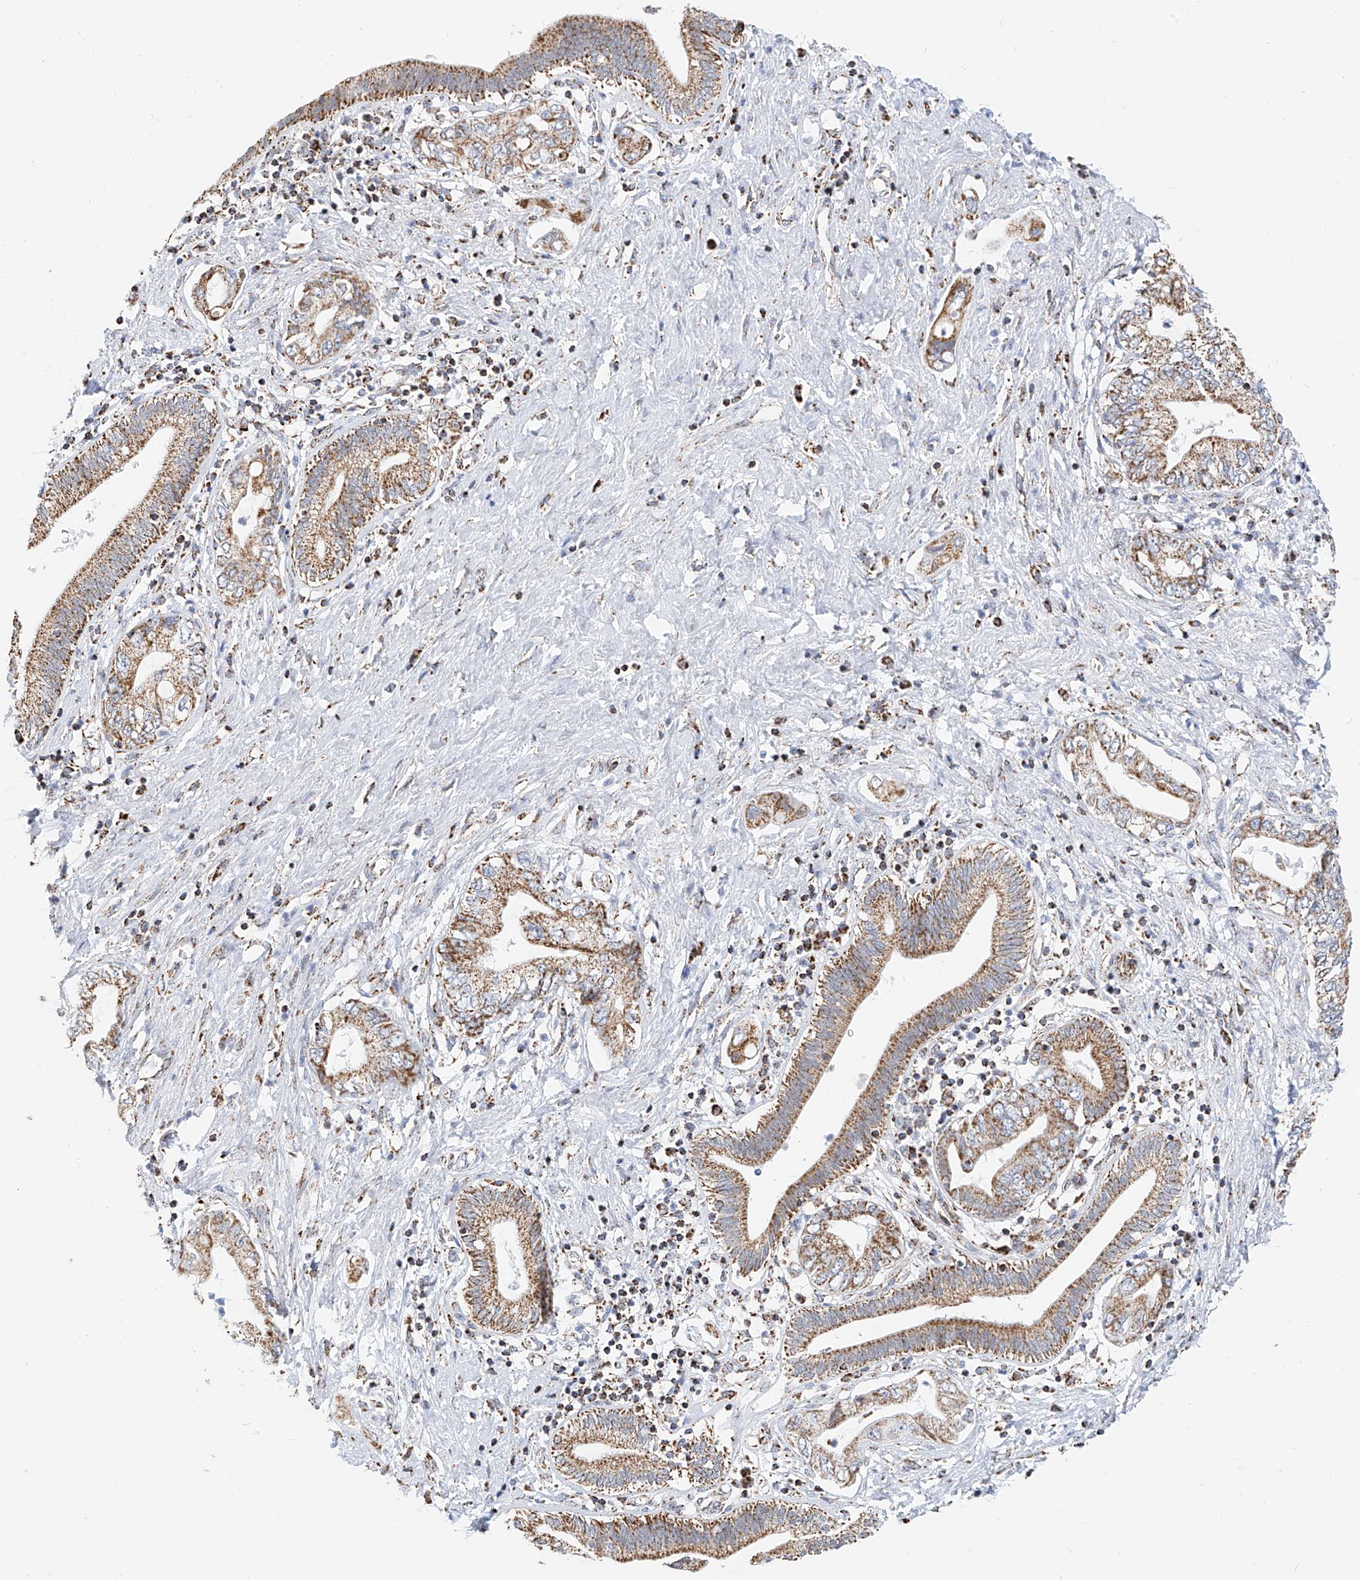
{"staining": {"intensity": "moderate", "quantity": ">75%", "location": "cytoplasmic/membranous"}, "tissue": "pancreatic cancer", "cell_type": "Tumor cells", "image_type": "cancer", "snomed": [{"axis": "morphology", "description": "Adenocarcinoma, NOS"}, {"axis": "topography", "description": "Pancreas"}], "caption": "Pancreatic cancer tissue demonstrates moderate cytoplasmic/membranous expression in approximately >75% of tumor cells (brown staining indicates protein expression, while blue staining denotes nuclei).", "gene": "NALCN", "patient": {"sex": "female", "age": 73}}